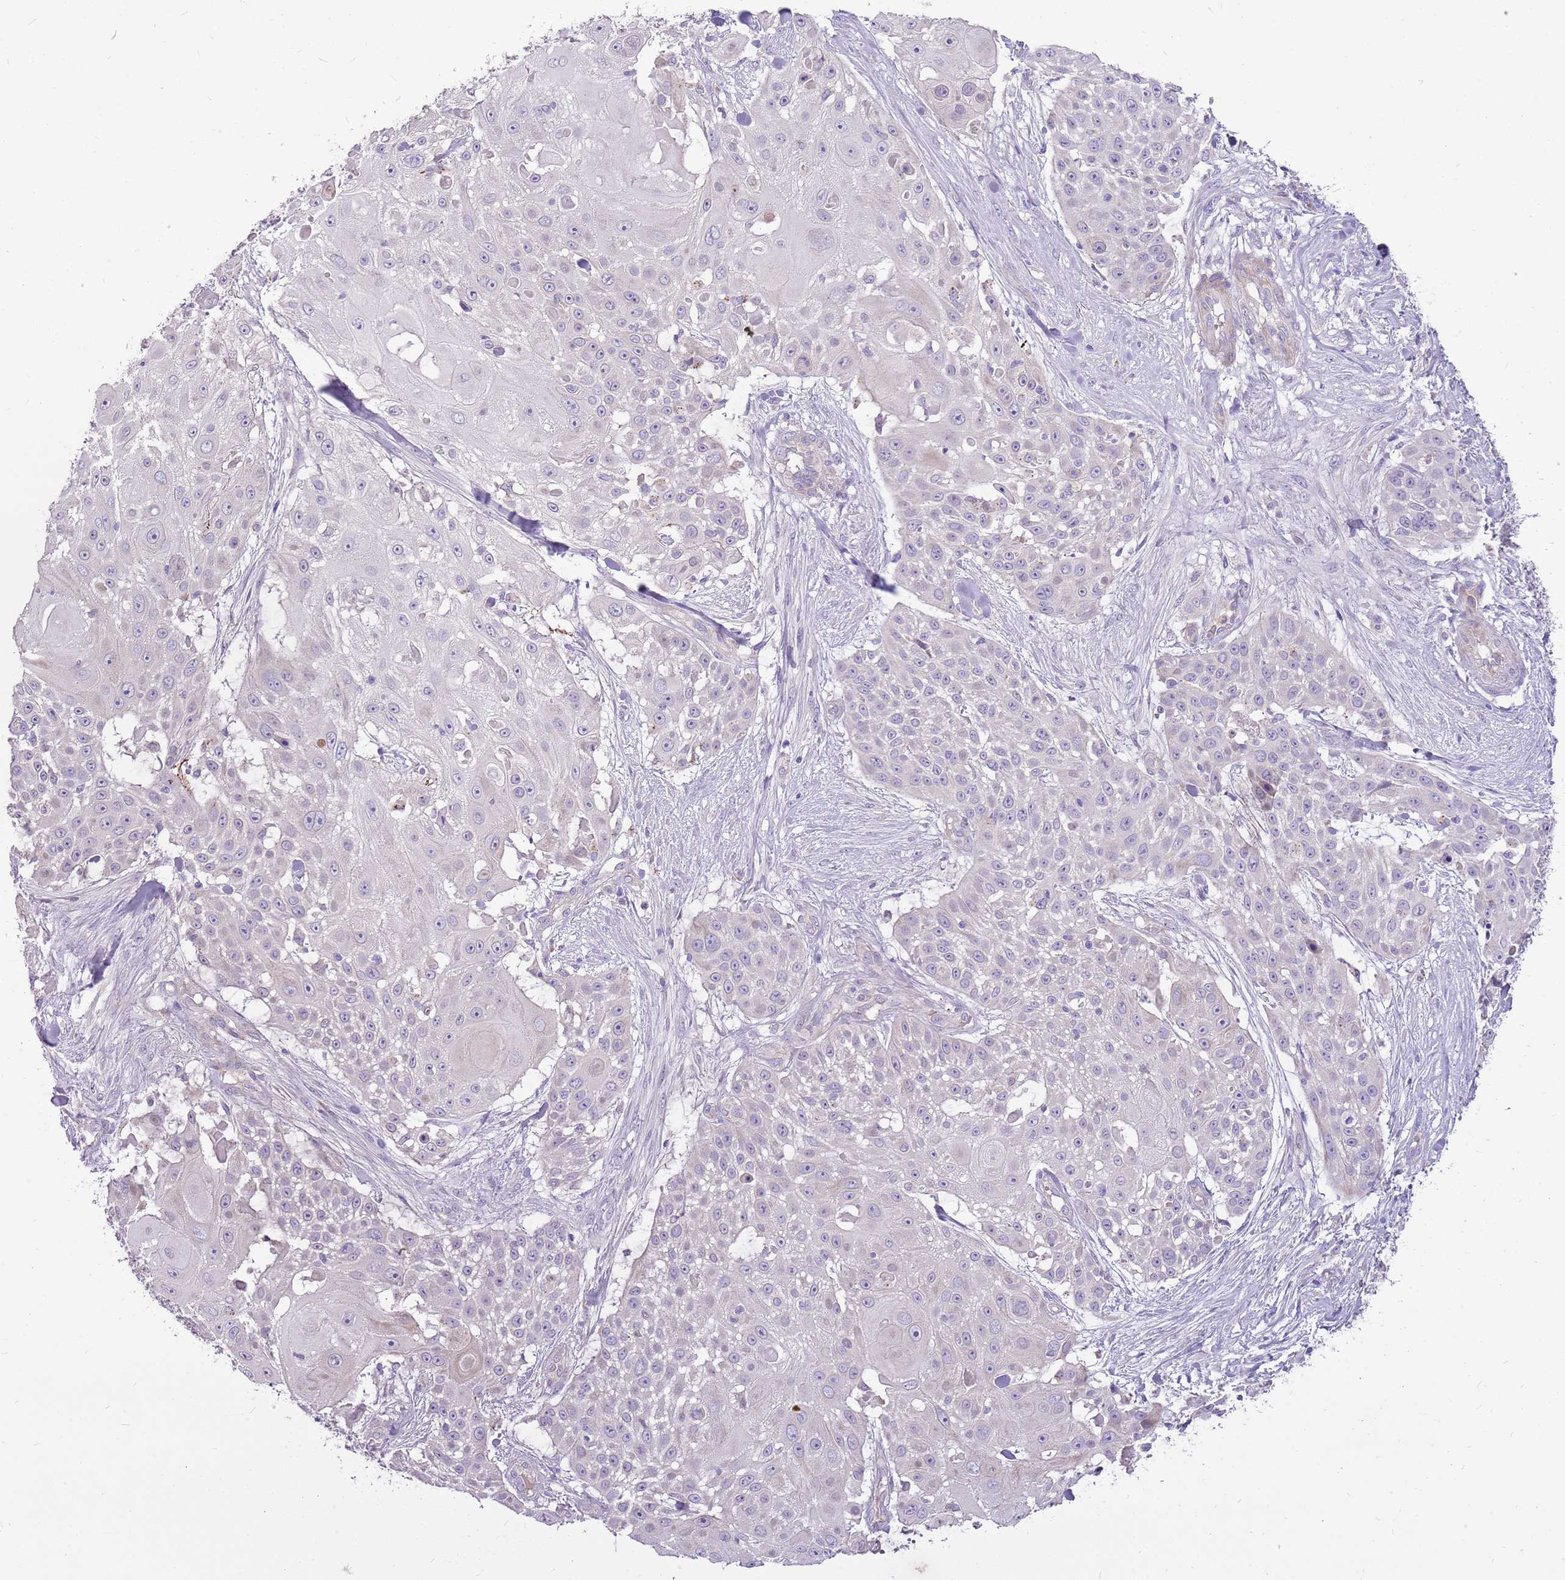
{"staining": {"intensity": "negative", "quantity": "none", "location": "none"}, "tissue": "skin cancer", "cell_type": "Tumor cells", "image_type": "cancer", "snomed": [{"axis": "morphology", "description": "Squamous cell carcinoma, NOS"}, {"axis": "topography", "description": "Skin"}], "caption": "Photomicrograph shows no significant protein positivity in tumor cells of skin cancer.", "gene": "NTN4", "patient": {"sex": "female", "age": 86}}